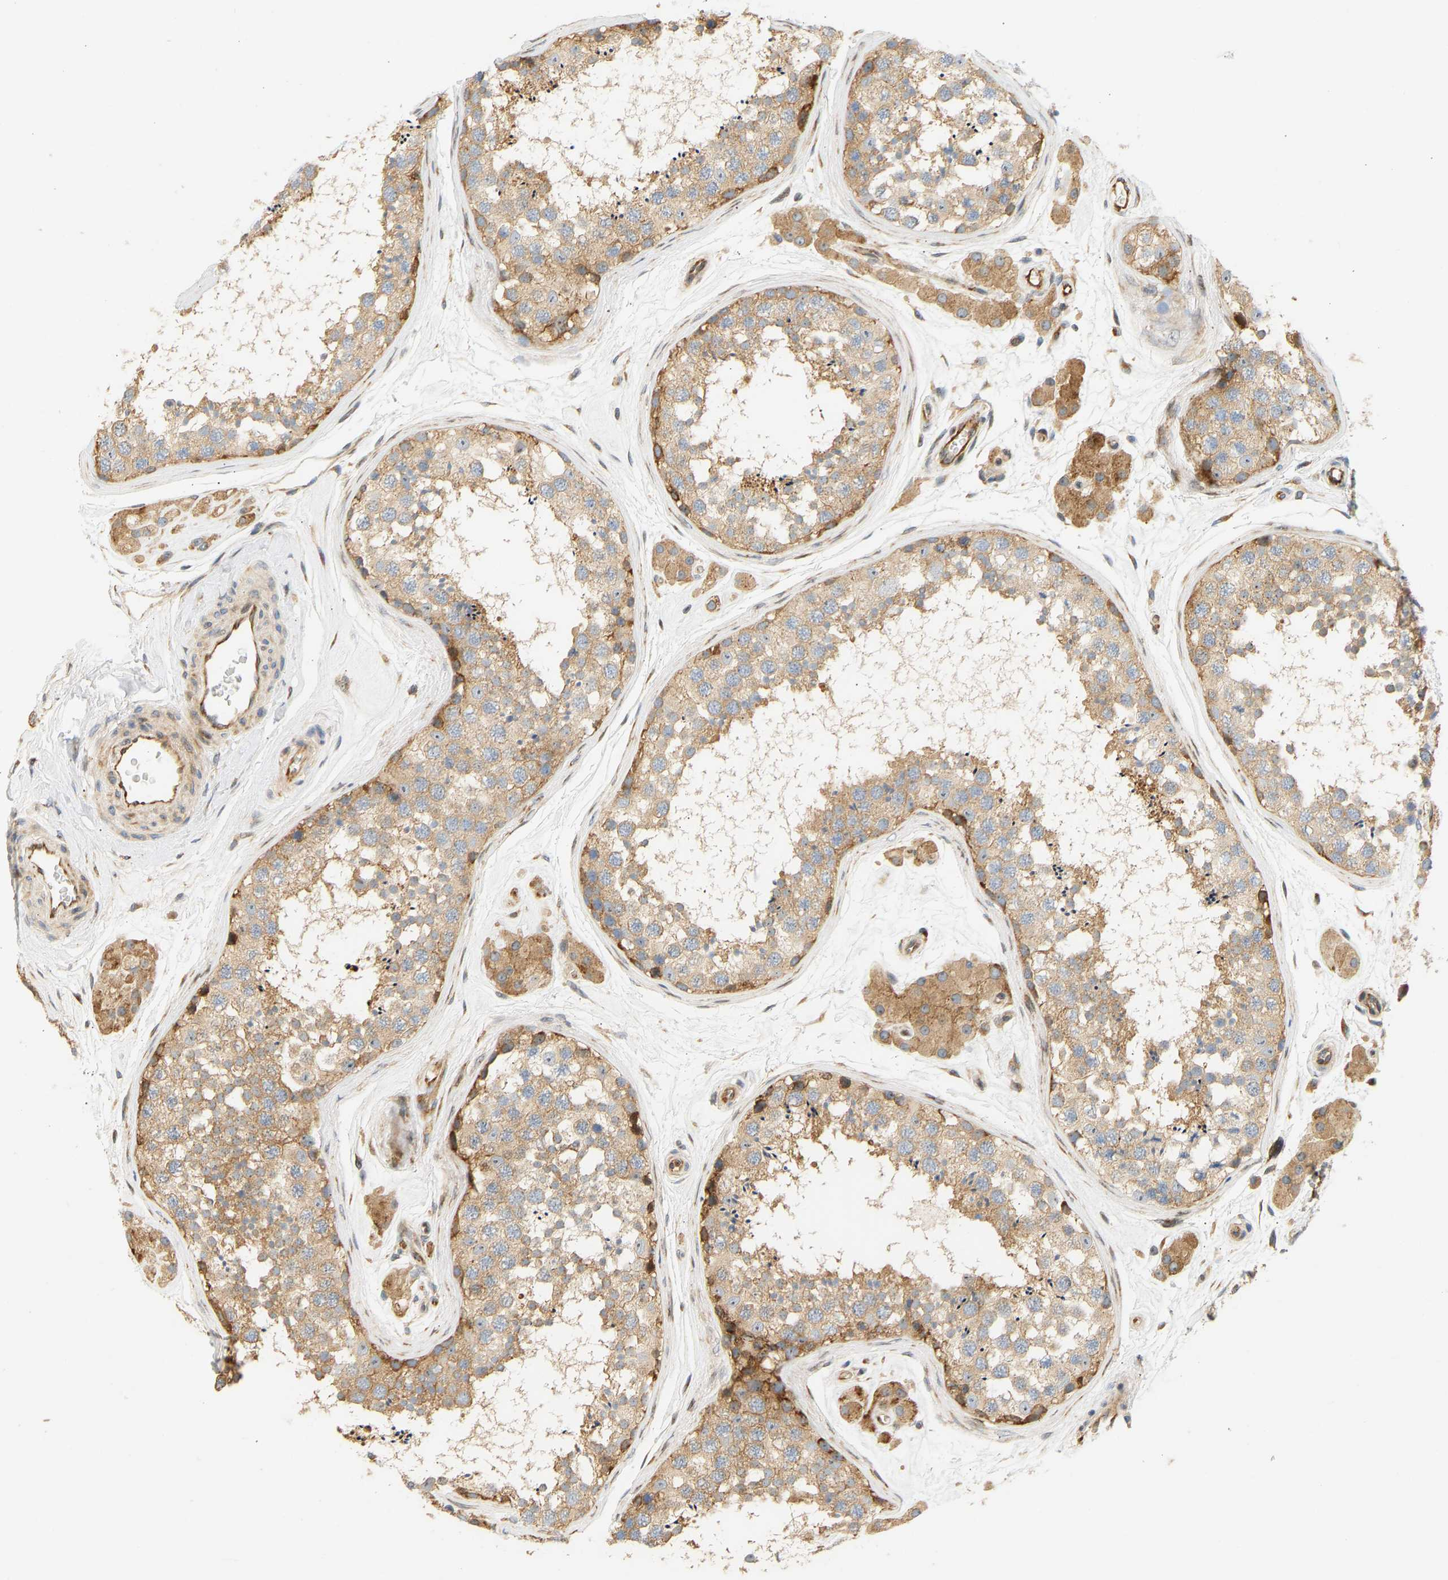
{"staining": {"intensity": "moderate", "quantity": ">75%", "location": "cytoplasmic/membranous"}, "tissue": "testis", "cell_type": "Cells in seminiferous ducts", "image_type": "normal", "snomed": [{"axis": "morphology", "description": "Normal tissue, NOS"}, {"axis": "topography", "description": "Testis"}], "caption": "Immunohistochemistry (DAB (3,3'-diaminobenzidine)) staining of benign human testis reveals moderate cytoplasmic/membranous protein expression in approximately >75% of cells in seminiferous ducts.", "gene": "RPS14", "patient": {"sex": "male", "age": 56}}